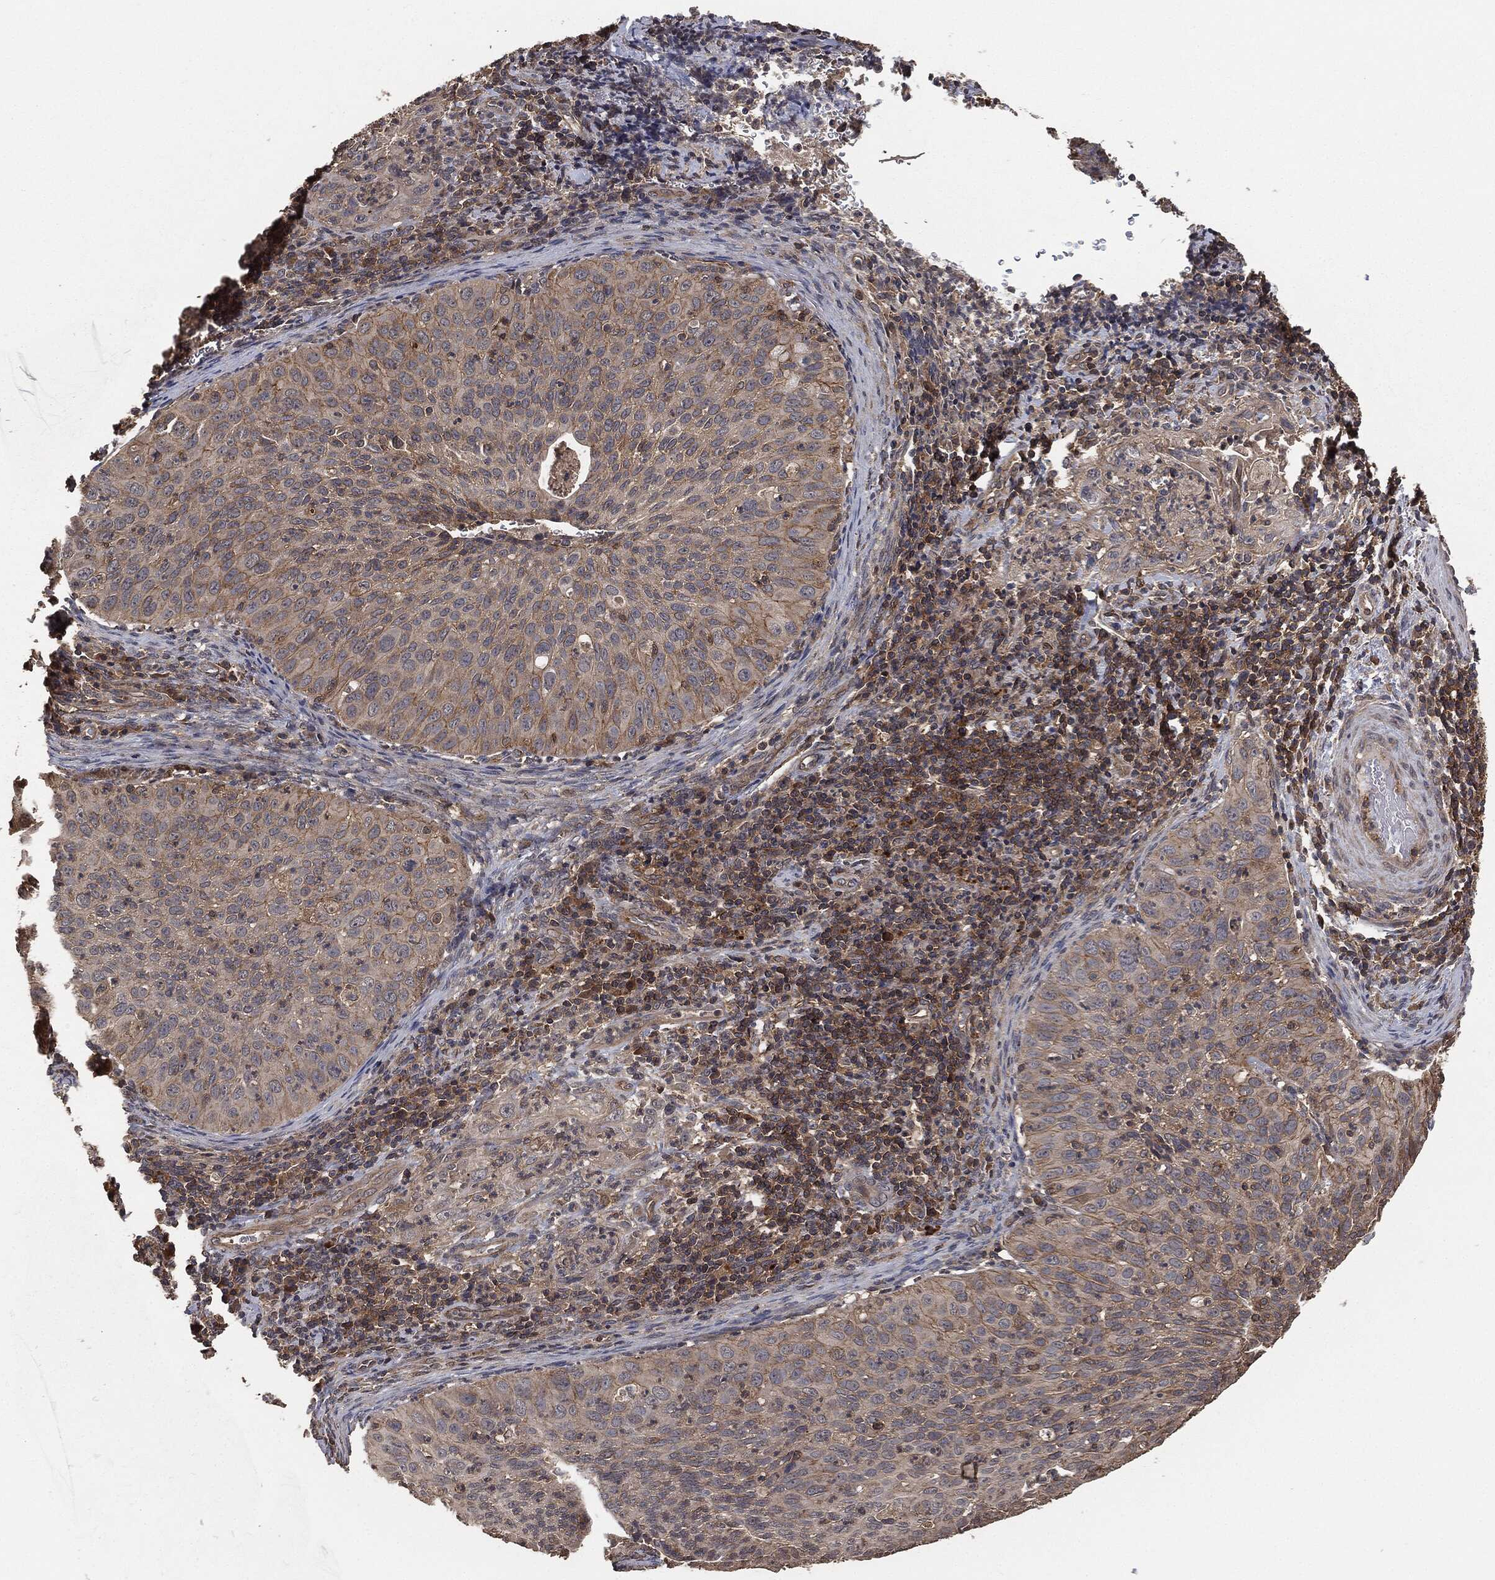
{"staining": {"intensity": "weak", "quantity": "<25%", "location": "cytoplasmic/membranous"}, "tissue": "cervical cancer", "cell_type": "Tumor cells", "image_type": "cancer", "snomed": [{"axis": "morphology", "description": "Squamous cell carcinoma, NOS"}, {"axis": "topography", "description": "Cervix"}], "caption": "This is a micrograph of immunohistochemistry (IHC) staining of squamous cell carcinoma (cervical), which shows no expression in tumor cells.", "gene": "ERBIN", "patient": {"sex": "female", "age": 26}}